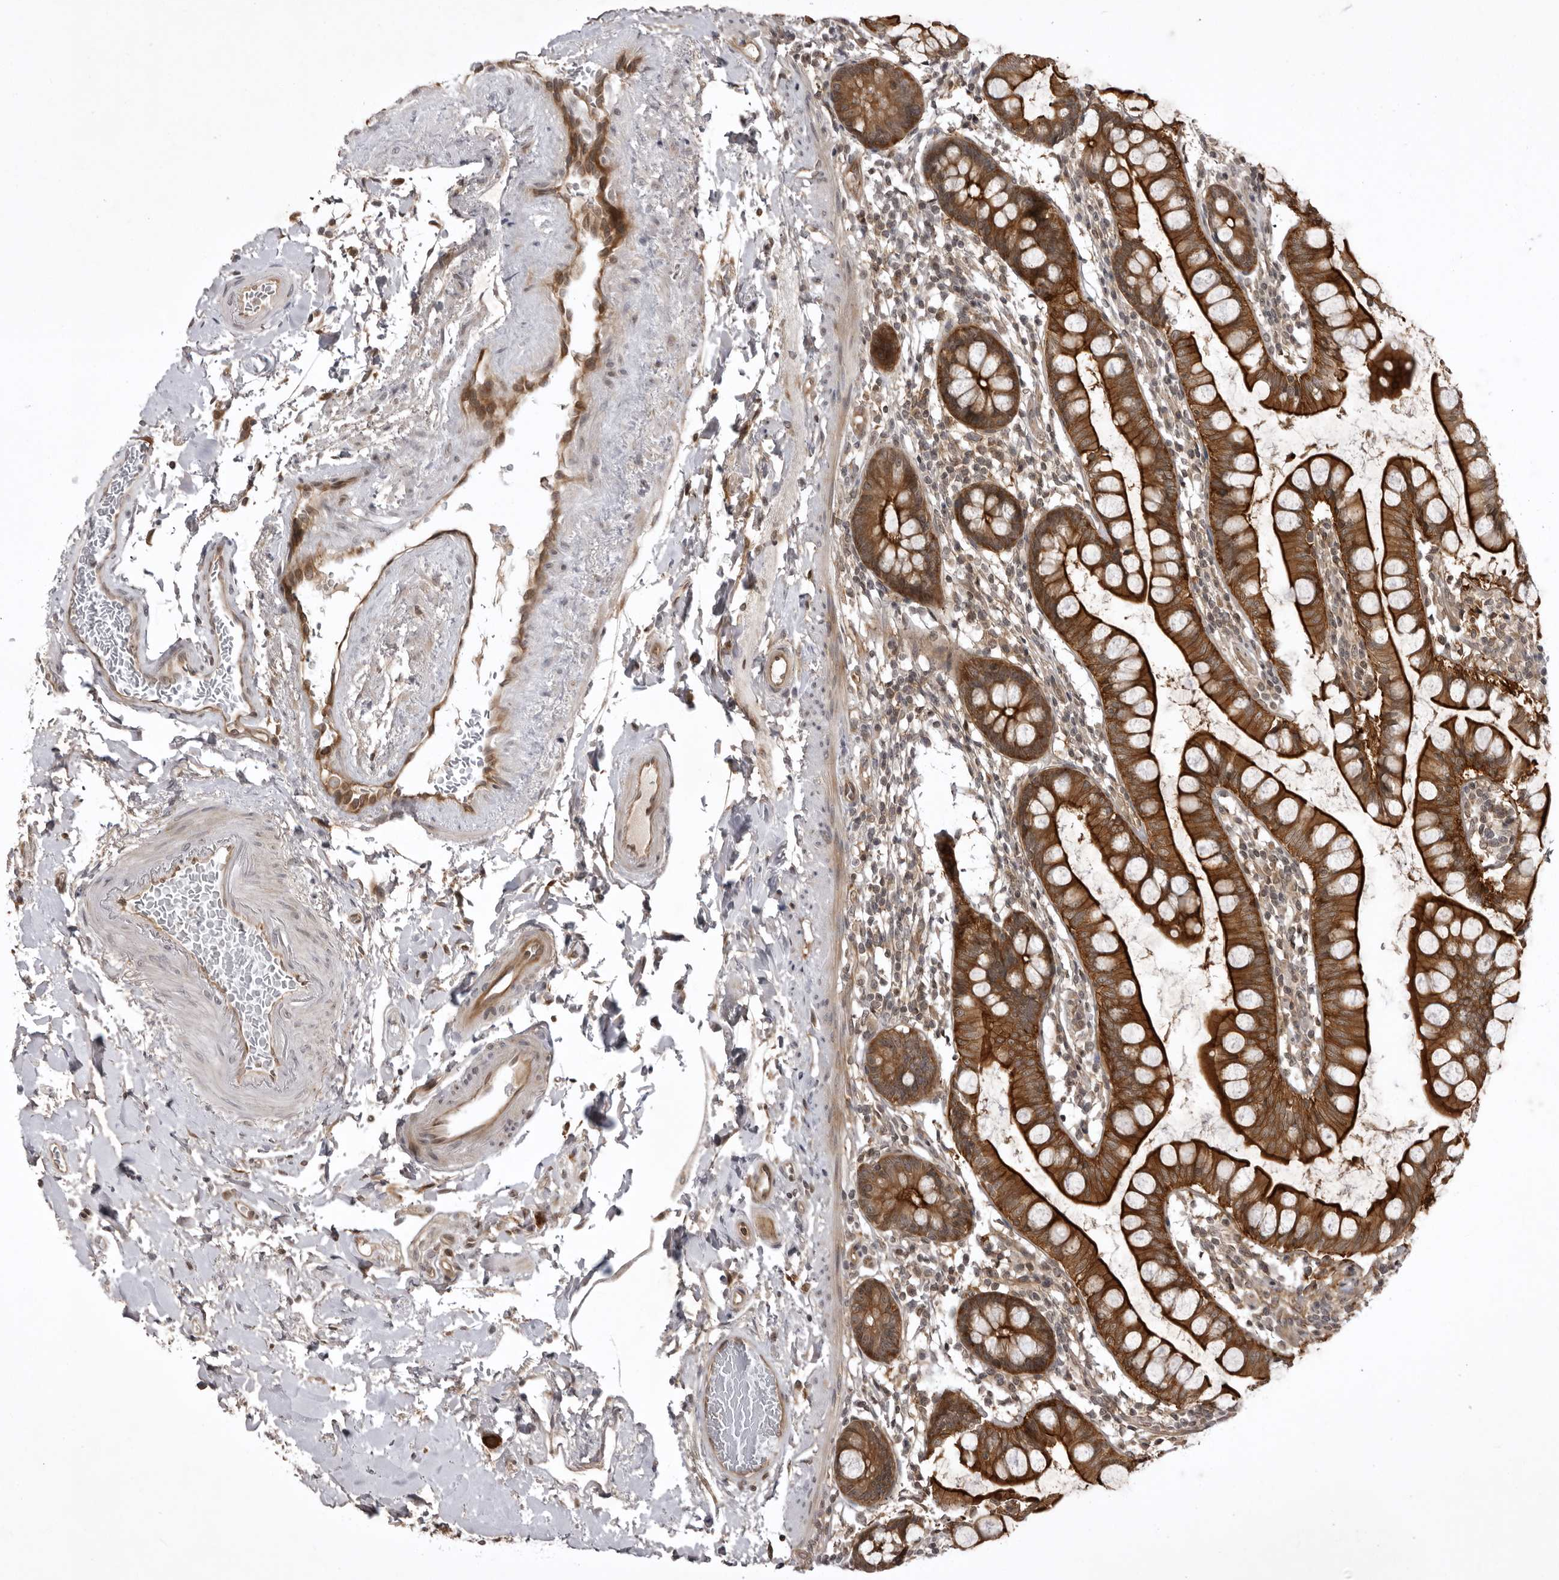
{"staining": {"intensity": "strong", "quantity": ">75%", "location": "cytoplasmic/membranous"}, "tissue": "small intestine", "cell_type": "Glandular cells", "image_type": "normal", "snomed": [{"axis": "morphology", "description": "Normal tissue, NOS"}, {"axis": "topography", "description": "Small intestine"}], "caption": "A high-resolution image shows IHC staining of unremarkable small intestine, which exhibits strong cytoplasmic/membranous expression in approximately >75% of glandular cells.", "gene": "USP43", "patient": {"sex": "female", "age": 84}}